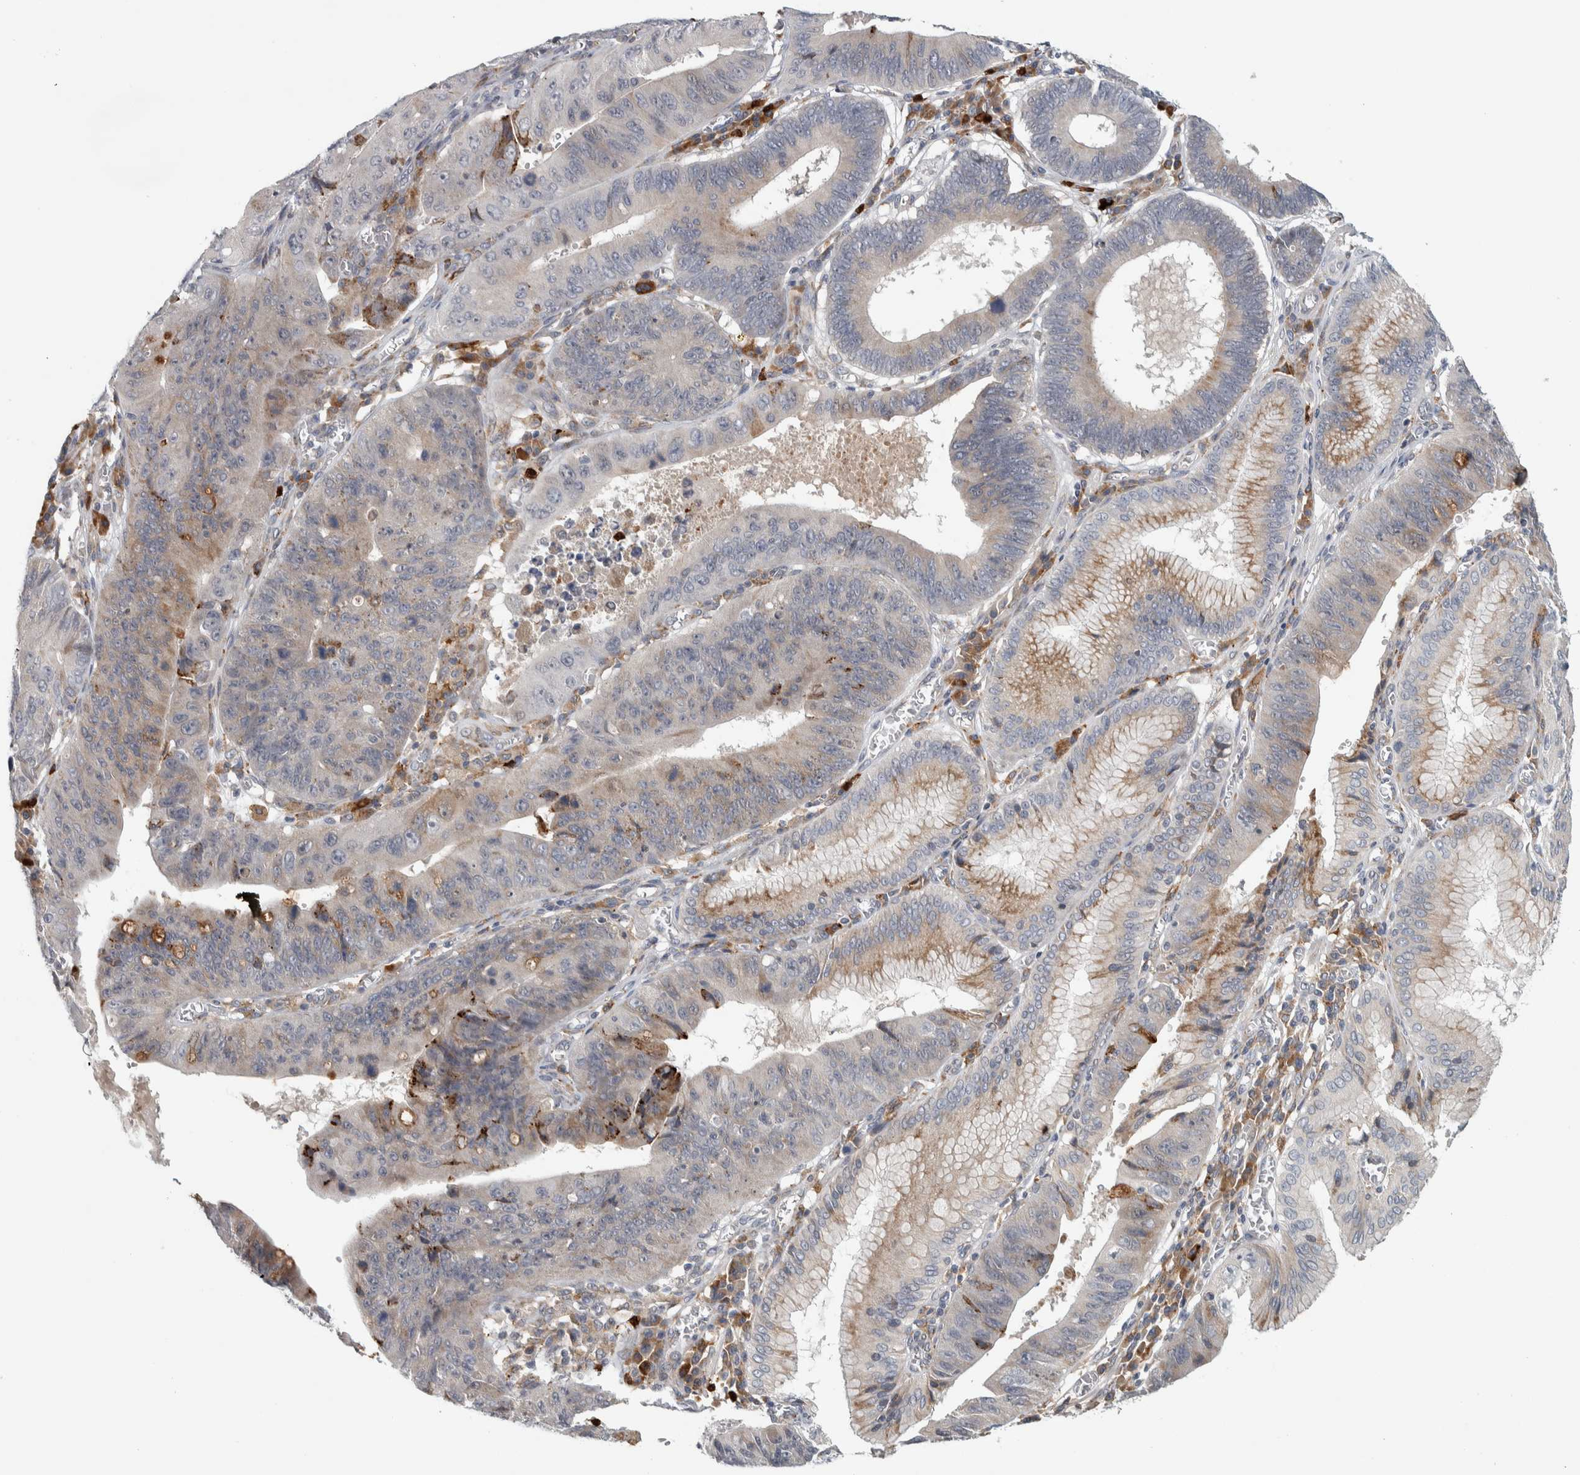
{"staining": {"intensity": "weak", "quantity": "25%-75%", "location": "cytoplasmic/membranous"}, "tissue": "stomach cancer", "cell_type": "Tumor cells", "image_type": "cancer", "snomed": [{"axis": "morphology", "description": "Adenocarcinoma, NOS"}, {"axis": "topography", "description": "Stomach"}], "caption": "Weak cytoplasmic/membranous protein staining is appreciated in approximately 25%-75% of tumor cells in stomach cancer.", "gene": "ADPRM", "patient": {"sex": "male", "age": 59}}